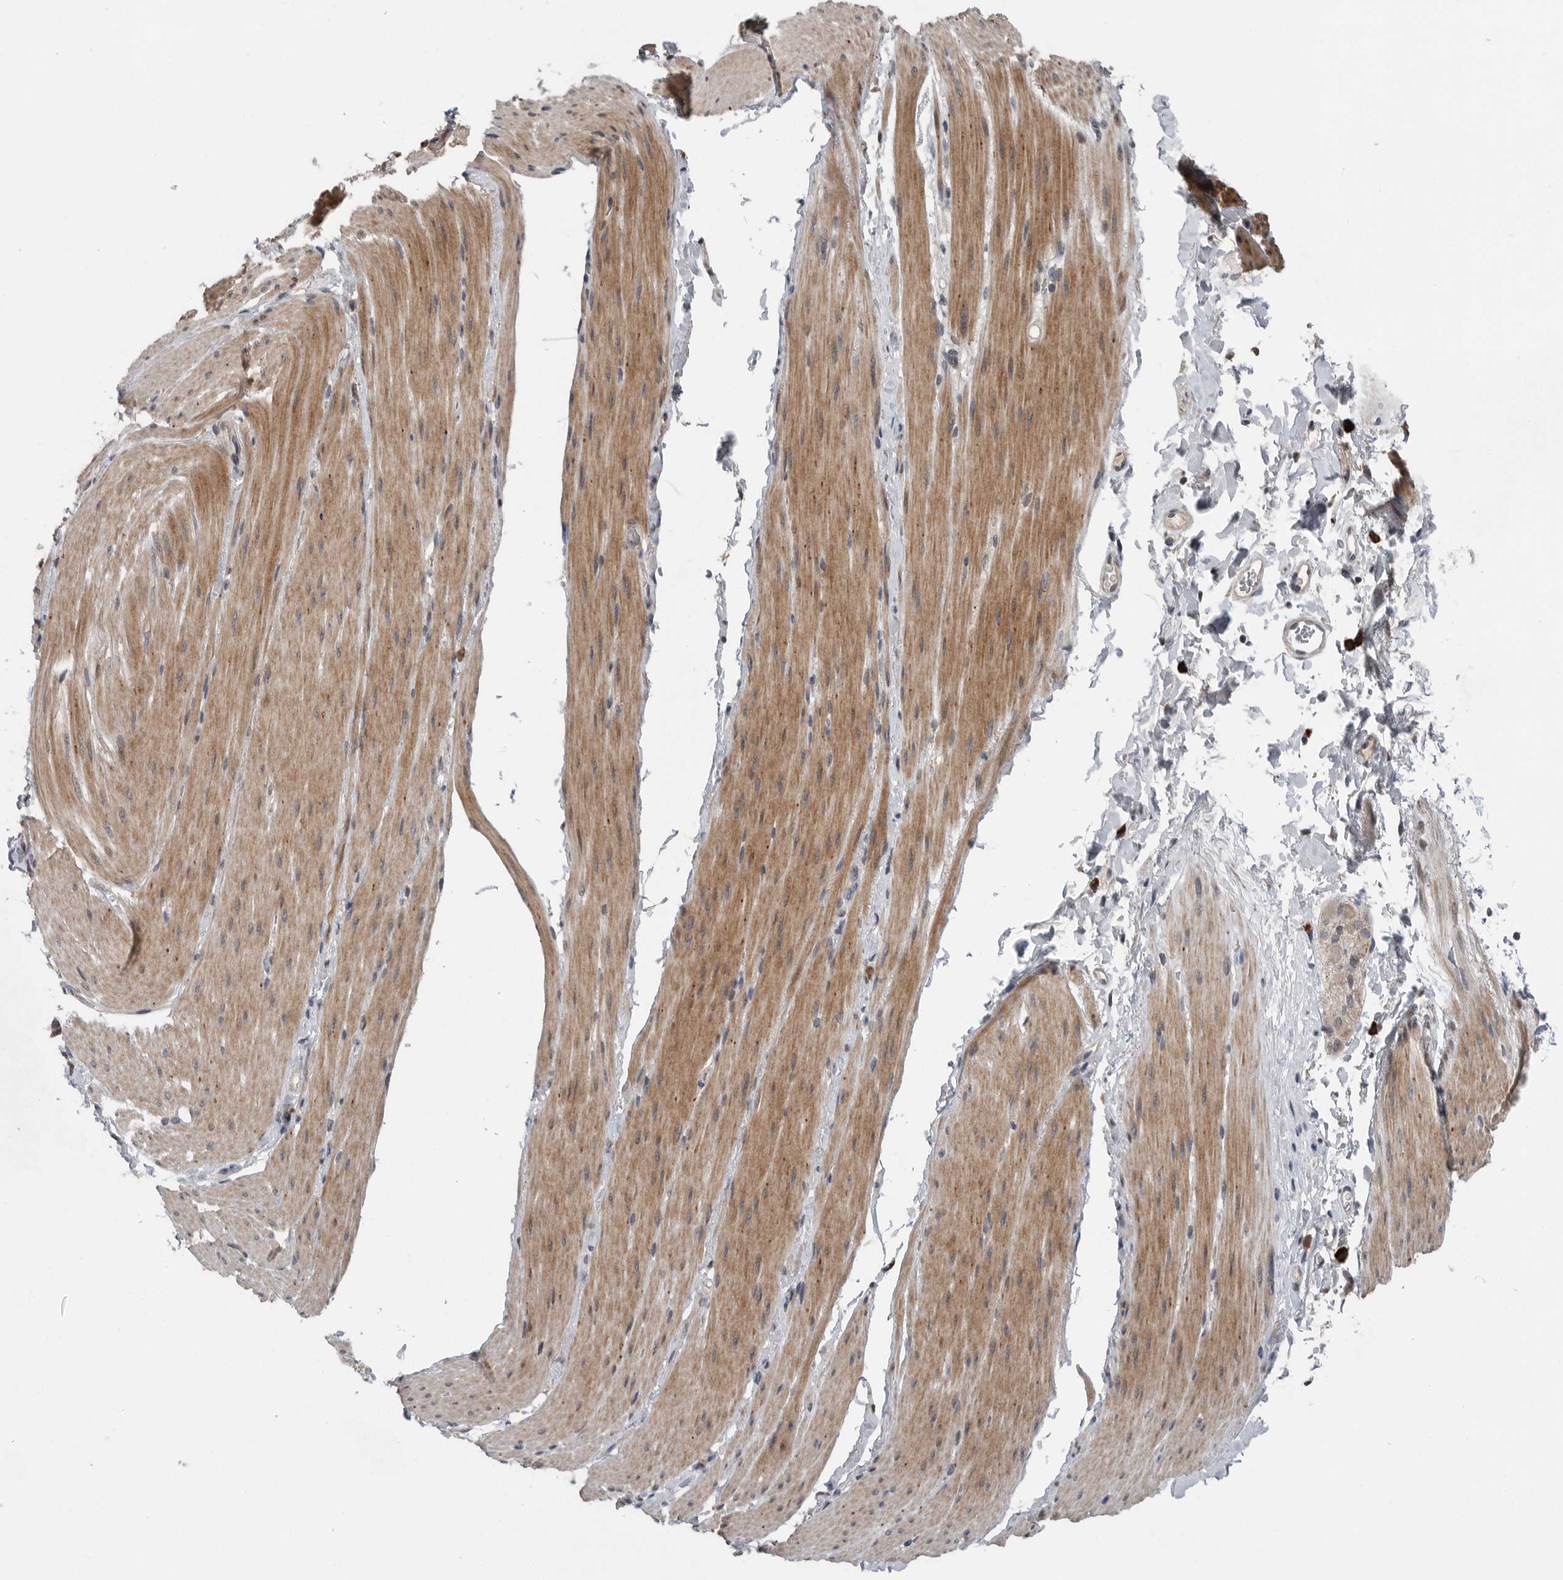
{"staining": {"intensity": "moderate", "quantity": "25%-75%", "location": "cytoplasmic/membranous"}, "tissue": "smooth muscle", "cell_type": "Smooth muscle cells", "image_type": "normal", "snomed": [{"axis": "morphology", "description": "Normal tissue, NOS"}, {"axis": "topography", "description": "Smooth muscle"}, {"axis": "topography", "description": "Small intestine"}], "caption": "Protein staining by IHC exhibits moderate cytoplasmic/membranous expression in approximately 25%-75% of smooth muscle cells in normal smooth muscle. (DAB (3,3'-diaminobenzidine) IHC with brightfield microscopy, high magnification).", "gene": "SCP2", "patient": {"sex": "female", "age": 84}}